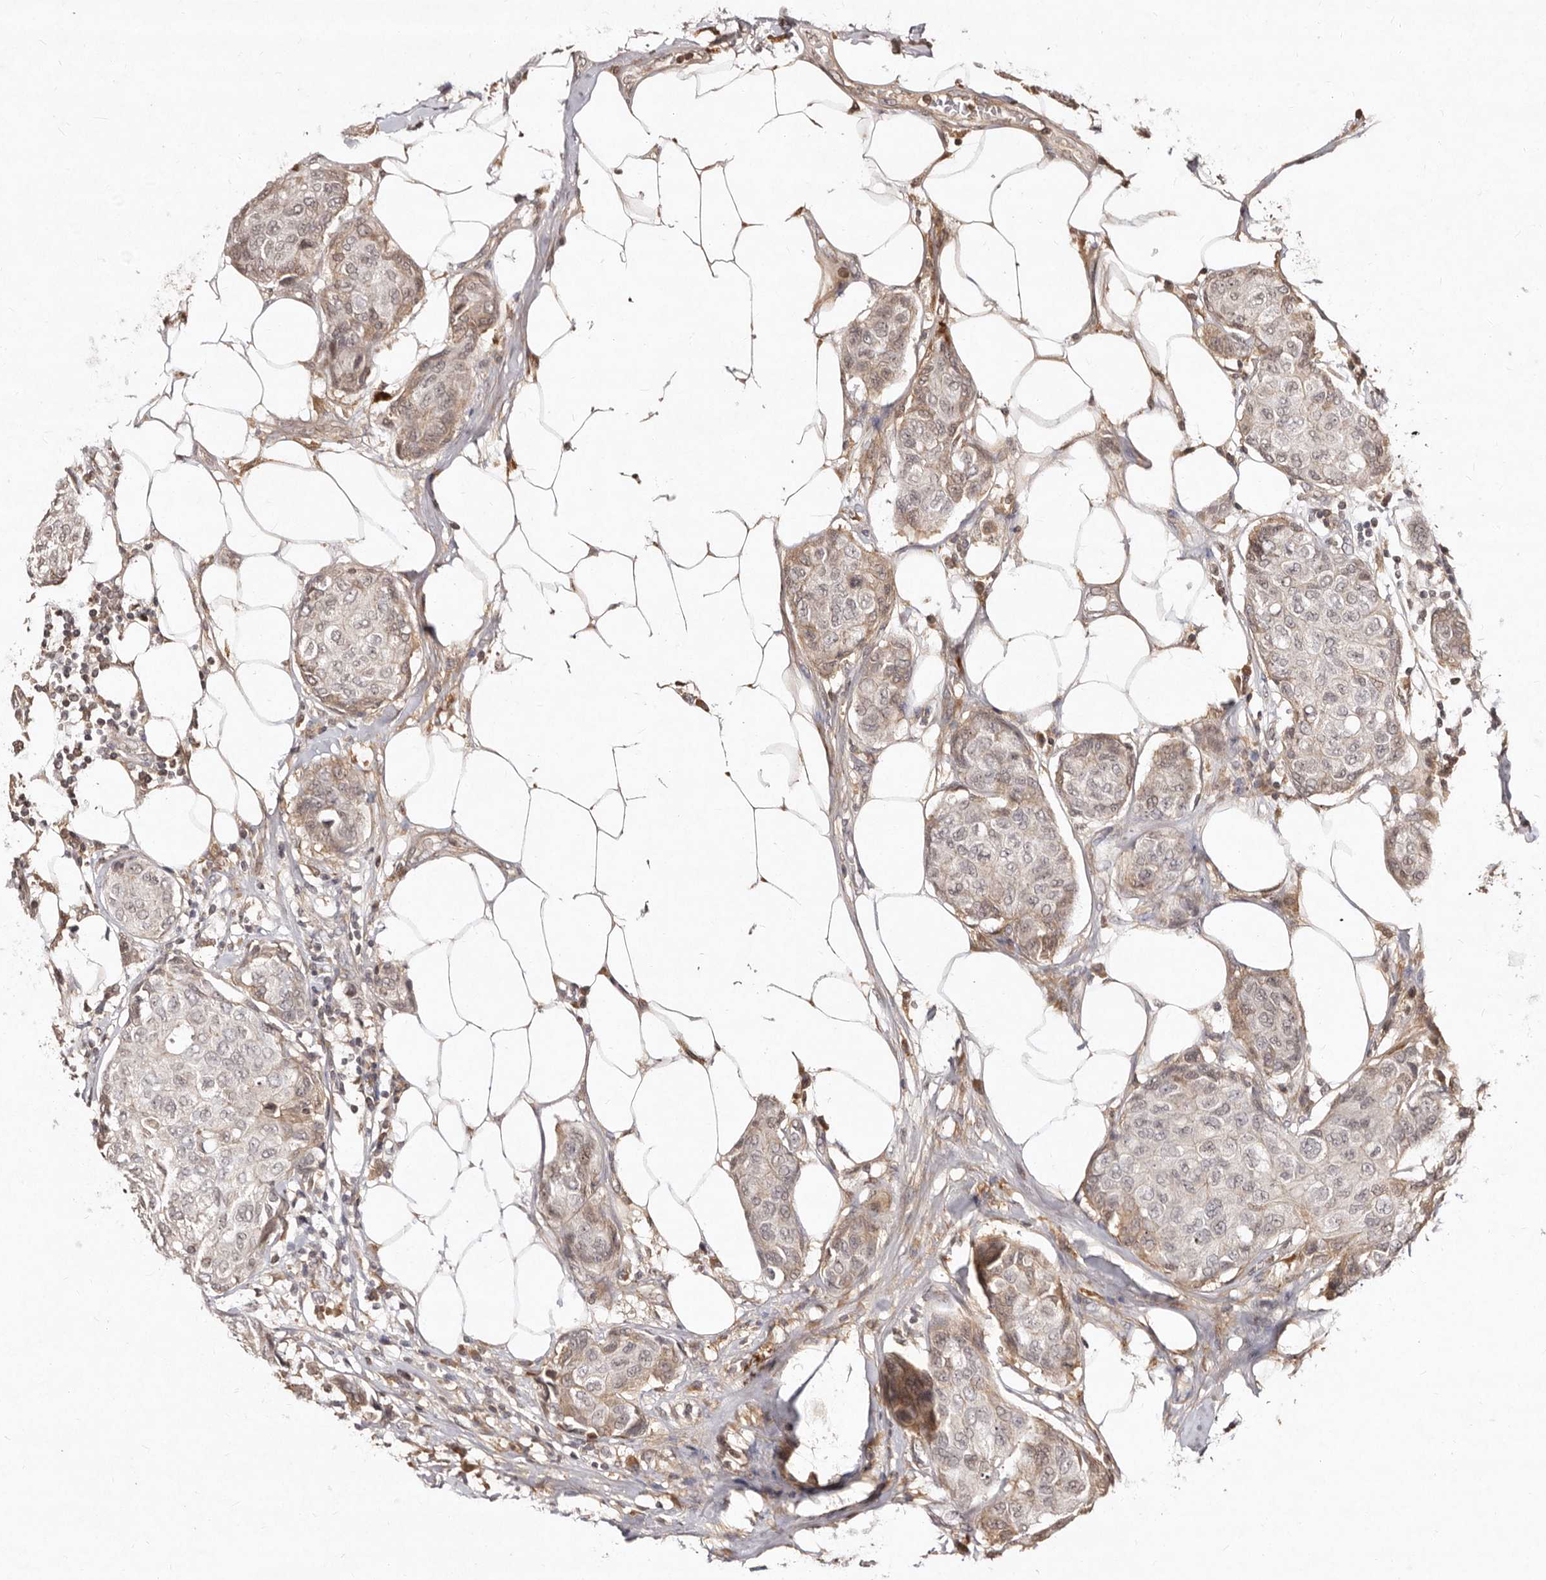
{"staining": {"intensity": "weak", "quantity": "<25%", "location": "cytoplasmic/membranous"}, "tissue": "breast cancer", "cell_type": "Tumor cells", "image_type": "cancer", "snomed": [{"axis": "morphology", "description": "Duct carcinoma"}, {"axis": "topography", "description": "Breast"}], "caption": "A high-resolution photomicrograph shows immunohistochemistry staining of breast infiltrating ductal carcinoma, which exhibits no significant positivity in tumor cells. The staining is performed using DAB brown chromogen with nuclei counter-stained in using hematoxylin.", "gene": "LCORL", "patient": {"sex": "female", "age": 80}}